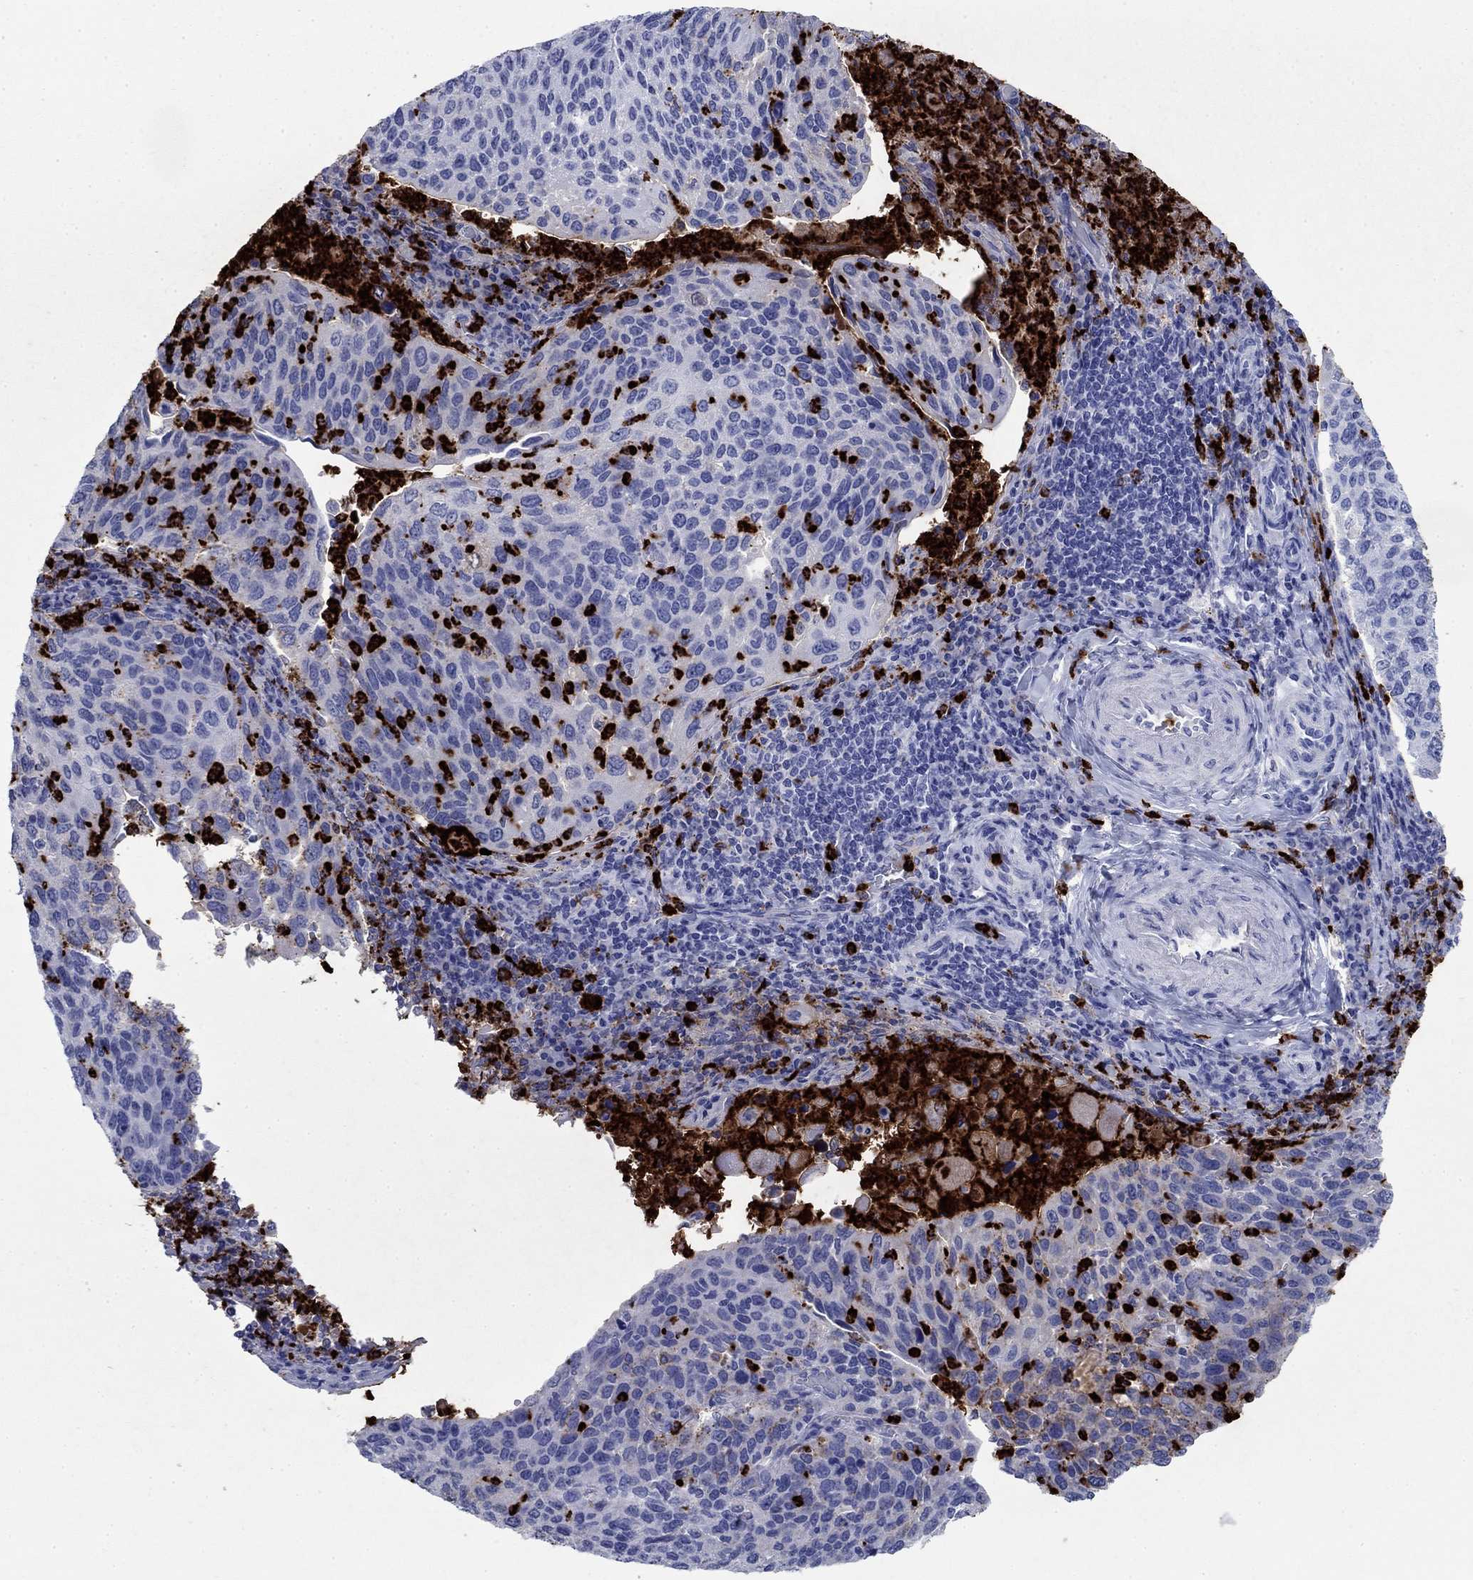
{"staining": {"intensity": "negative", "quantity": "none", "location": "none"}, "tissue": "cervical cancer", "cell_type": "Tumor cells", "image_type": "cancer", "snomed": [{"axis": "morphology", "description": "Squamous cell carcinoma, NOS"}, {"axis": "topography", "description": "Cervix"}], "caption": "Protein analysis of cervical squamous cell carcinoma reveals no significant expression in tumor cells.", "gene": "AZU1", "patient": {"sex": "female", "age": 54}}